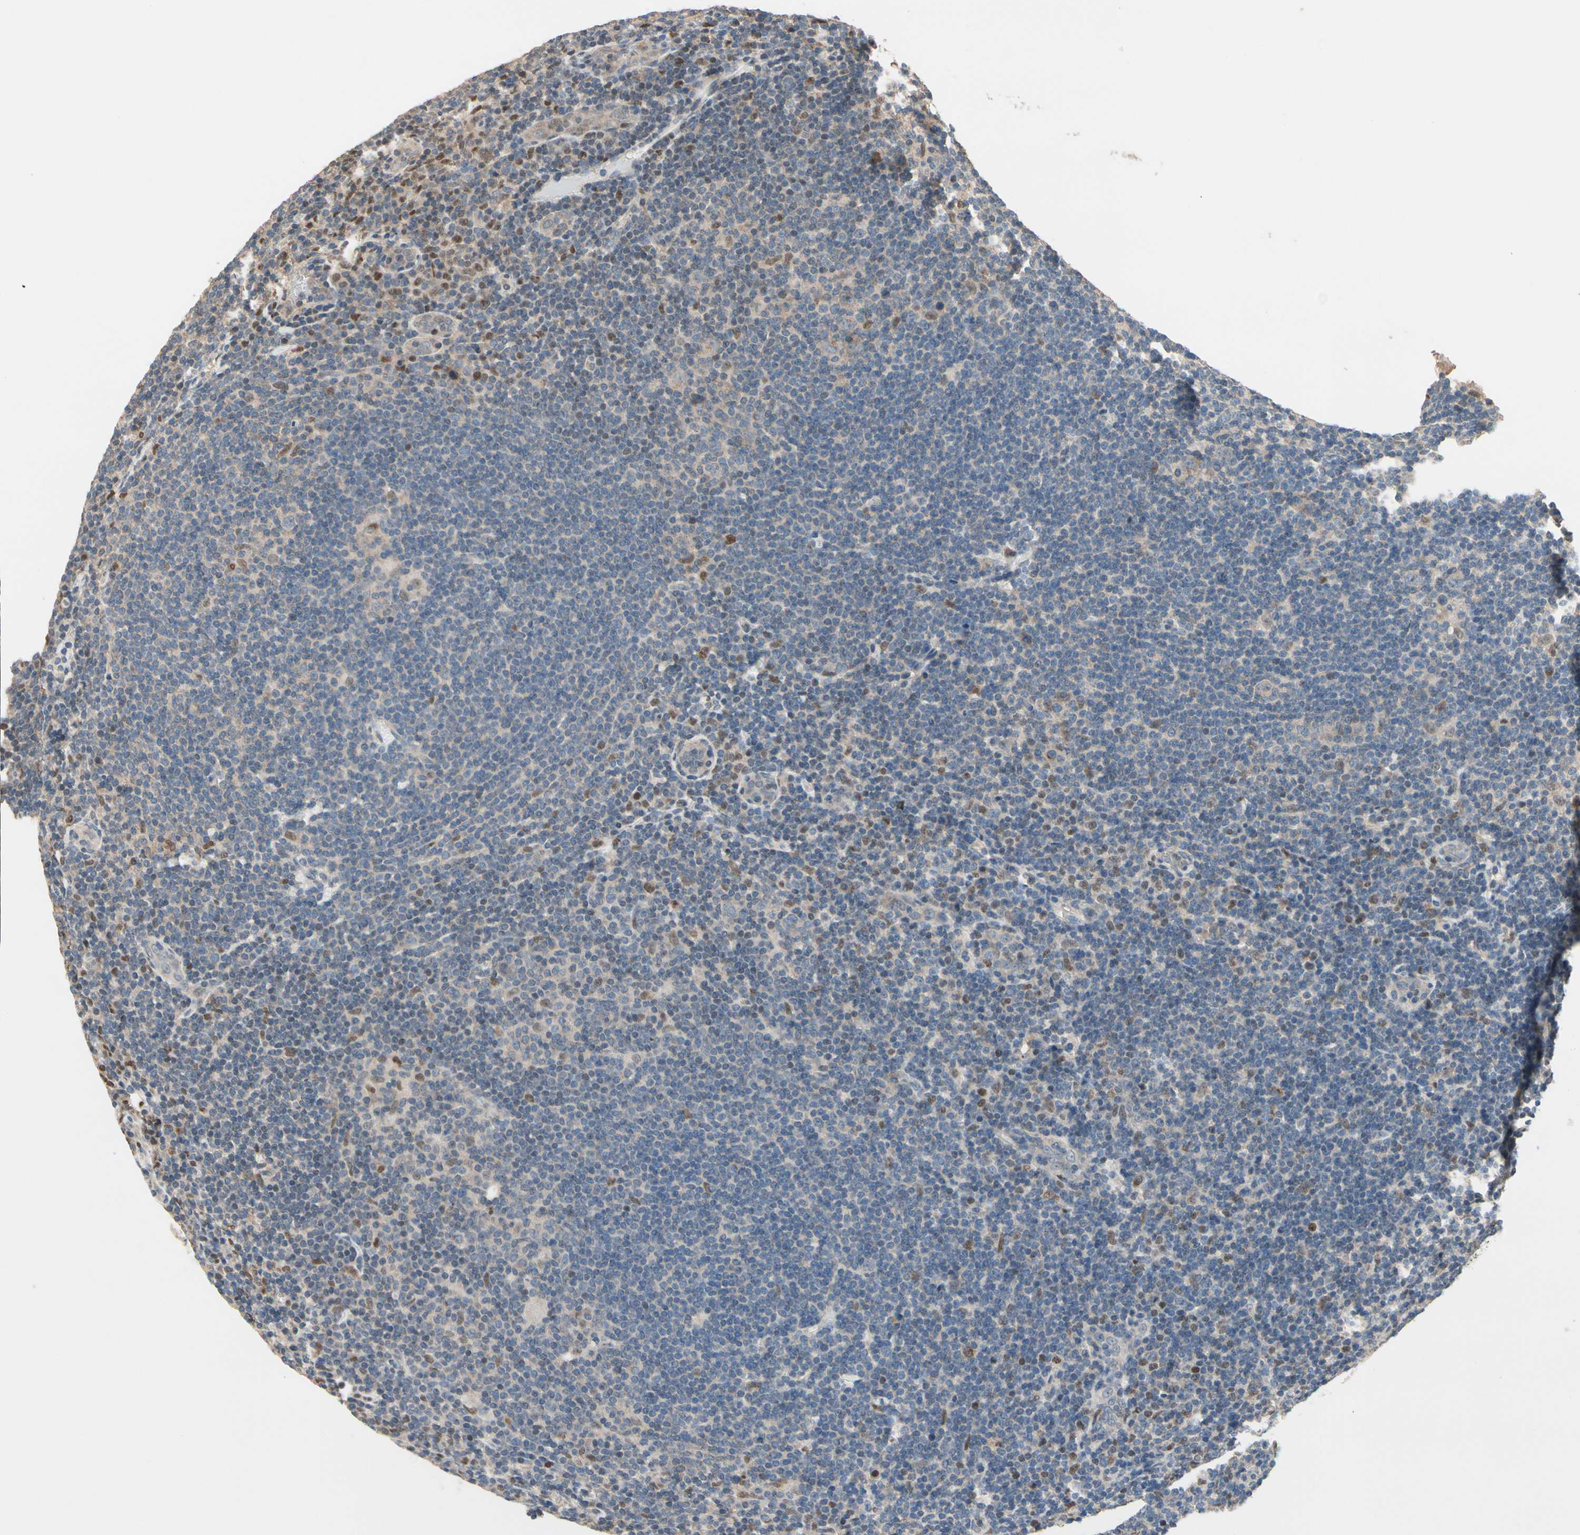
{"staining": {"intensity": "weak", "quantity": "25%-75%", "location": "cytoplasmic/membranous"}, "tissue": "lymphoma", "cell_type": "Tumor cells", "image_type": "cancer", "snomed": [{"axis": "morphology", "description": "Hodgkin's disease, NOS"}, {"axis": "topography", "description": "Lymph node"}], "caption": "Weak cytoplasmic/membranous protein positivity is present in approximately 25%-75% of tumor cells in lymphoma.", "gene": "CGREF1", "patient": {"sex": "female", "age": 57}}